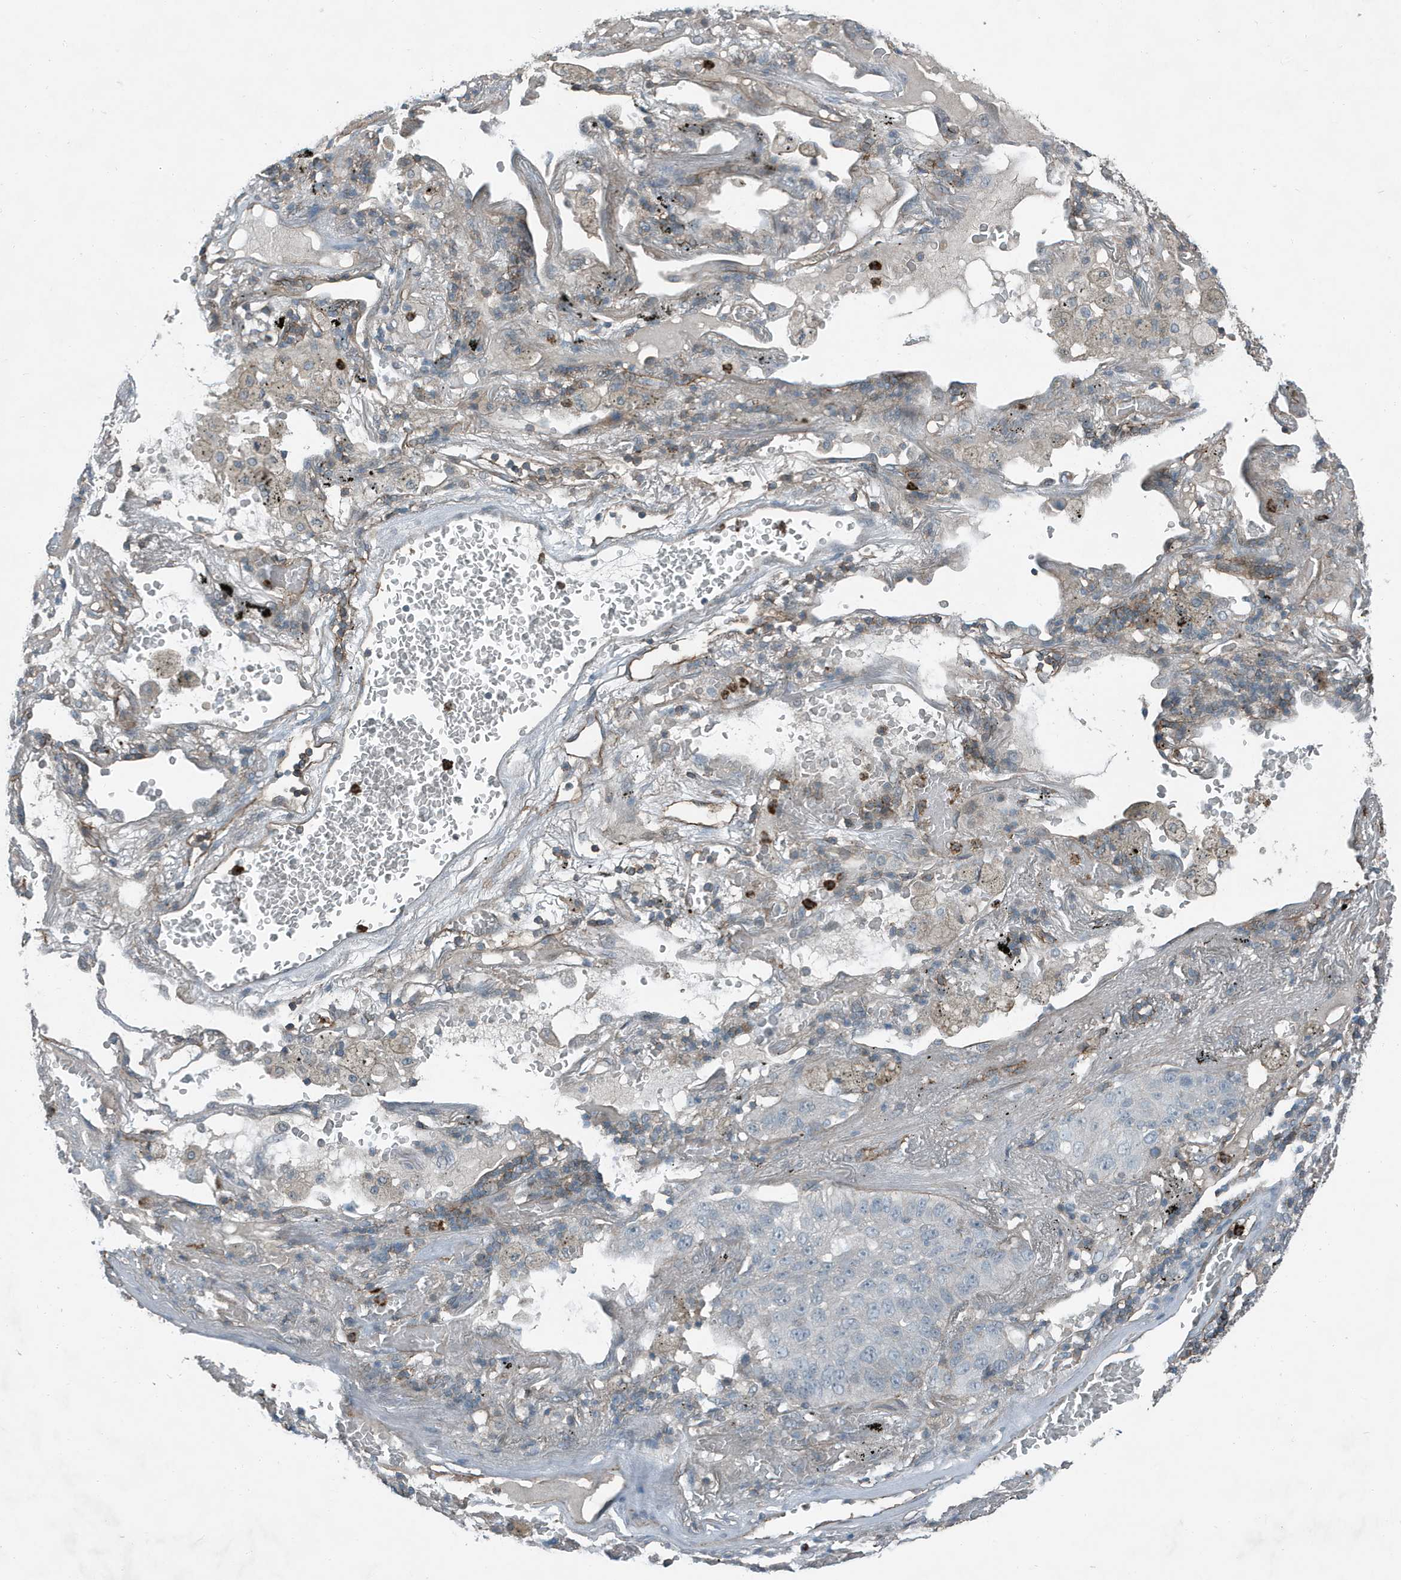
{"staining": {"intensity": "negative", "quantity": "none", "location": "none"}, "tissue": "lung cancer", "cell_type": "Tumor cells", "image_type": "cancer", "snomed": [{"axis": "morphology", "description": "Squamous cell carcinoma, NOS"}, {"axis": "topography", "description": "Lung"}], "caption": "Immunohistochemistry (IHC) photomicrograph of human lung squamous cell carcinoma stained for a protein (brown), which demonstrates no expression in tumor cells.", "gene": "DAPP1", "patient": {"sex": "male", "age": 57}}